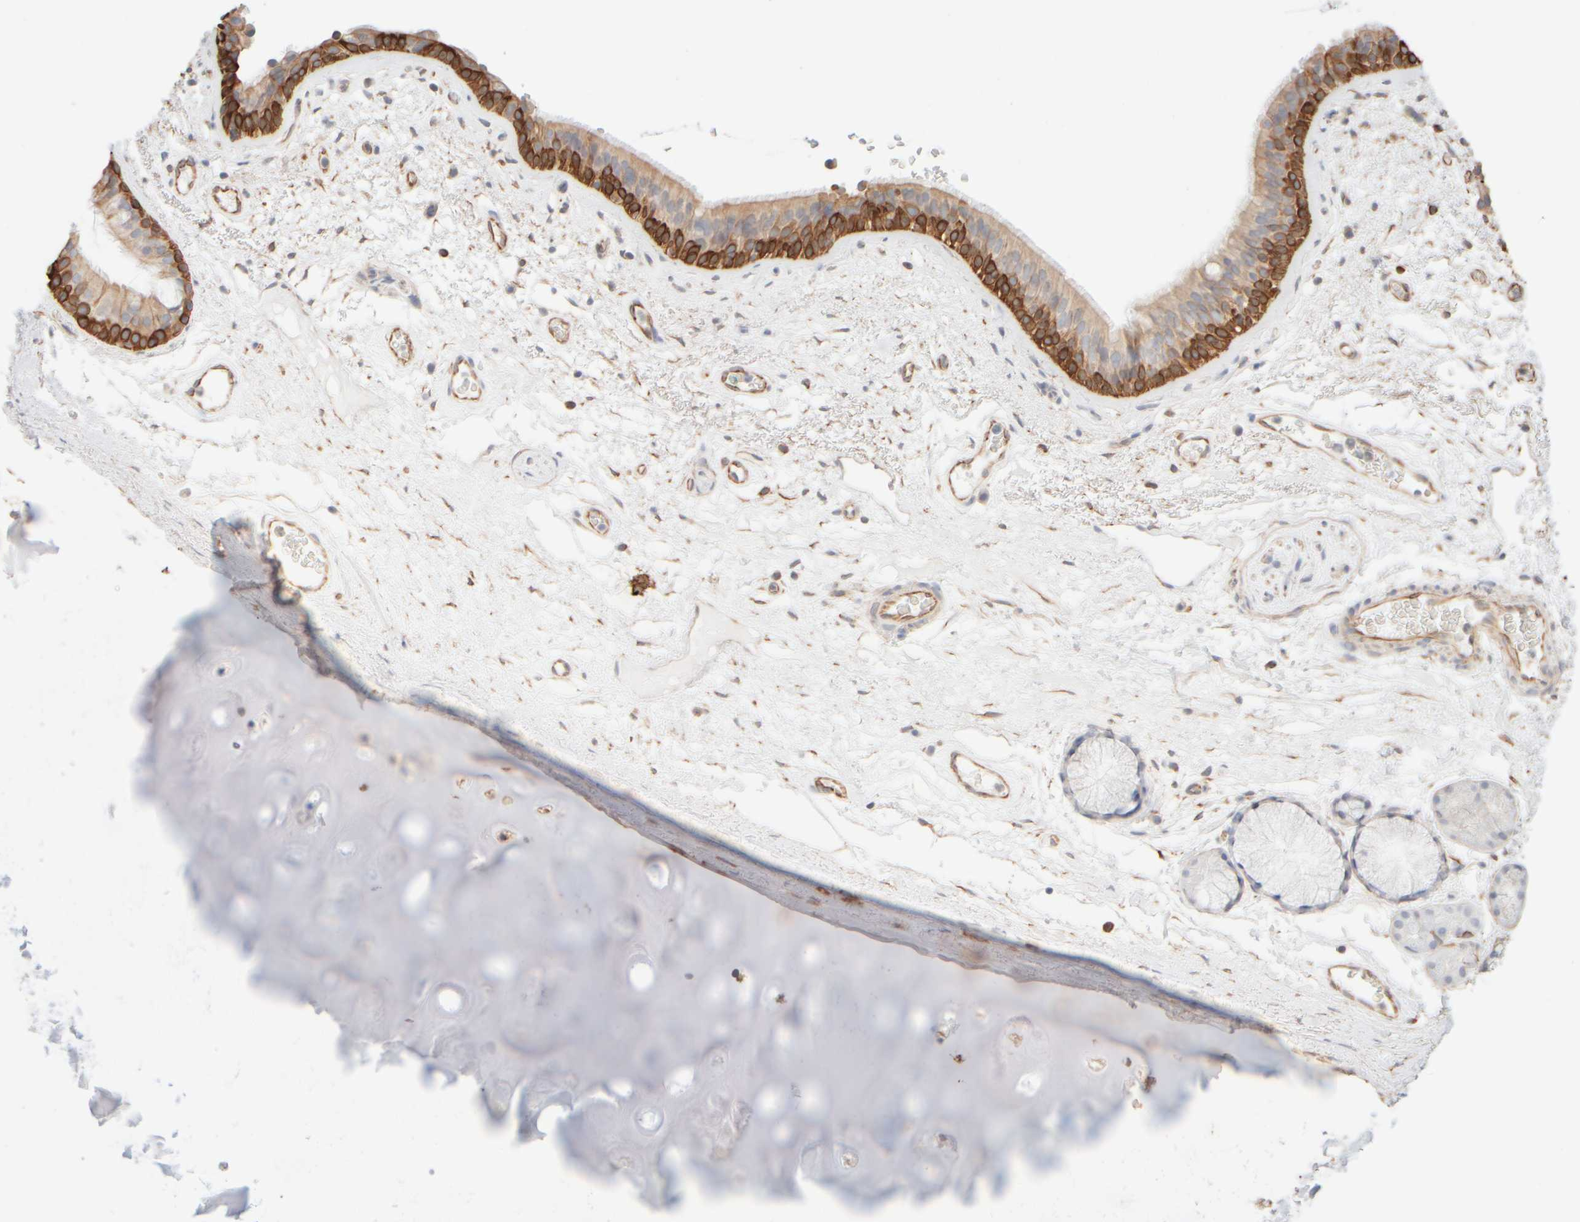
{"staining": {"intensity": "strong", "quantity": "<25%", "location": "cytoplasmic/membranous"}, "tissue": "bronchus", "cell_type": "Respiratory epithelial cells", "image_type": "normal", "snomed": [{"axis": "morphology", "description": "Normal tissue, NOS"}, {"axis": "topography", "description": "Cartilage tissue"}], "caption": "A photomicrograph showing strong cytoplasmic/membranous positivity in approximately <25% of respiratory epithelial cells in benign bronchus, as visualized by brown immunohistochemical staining.", "gene": "KRT15", "patient": {"sex": "female", "age": 63}}